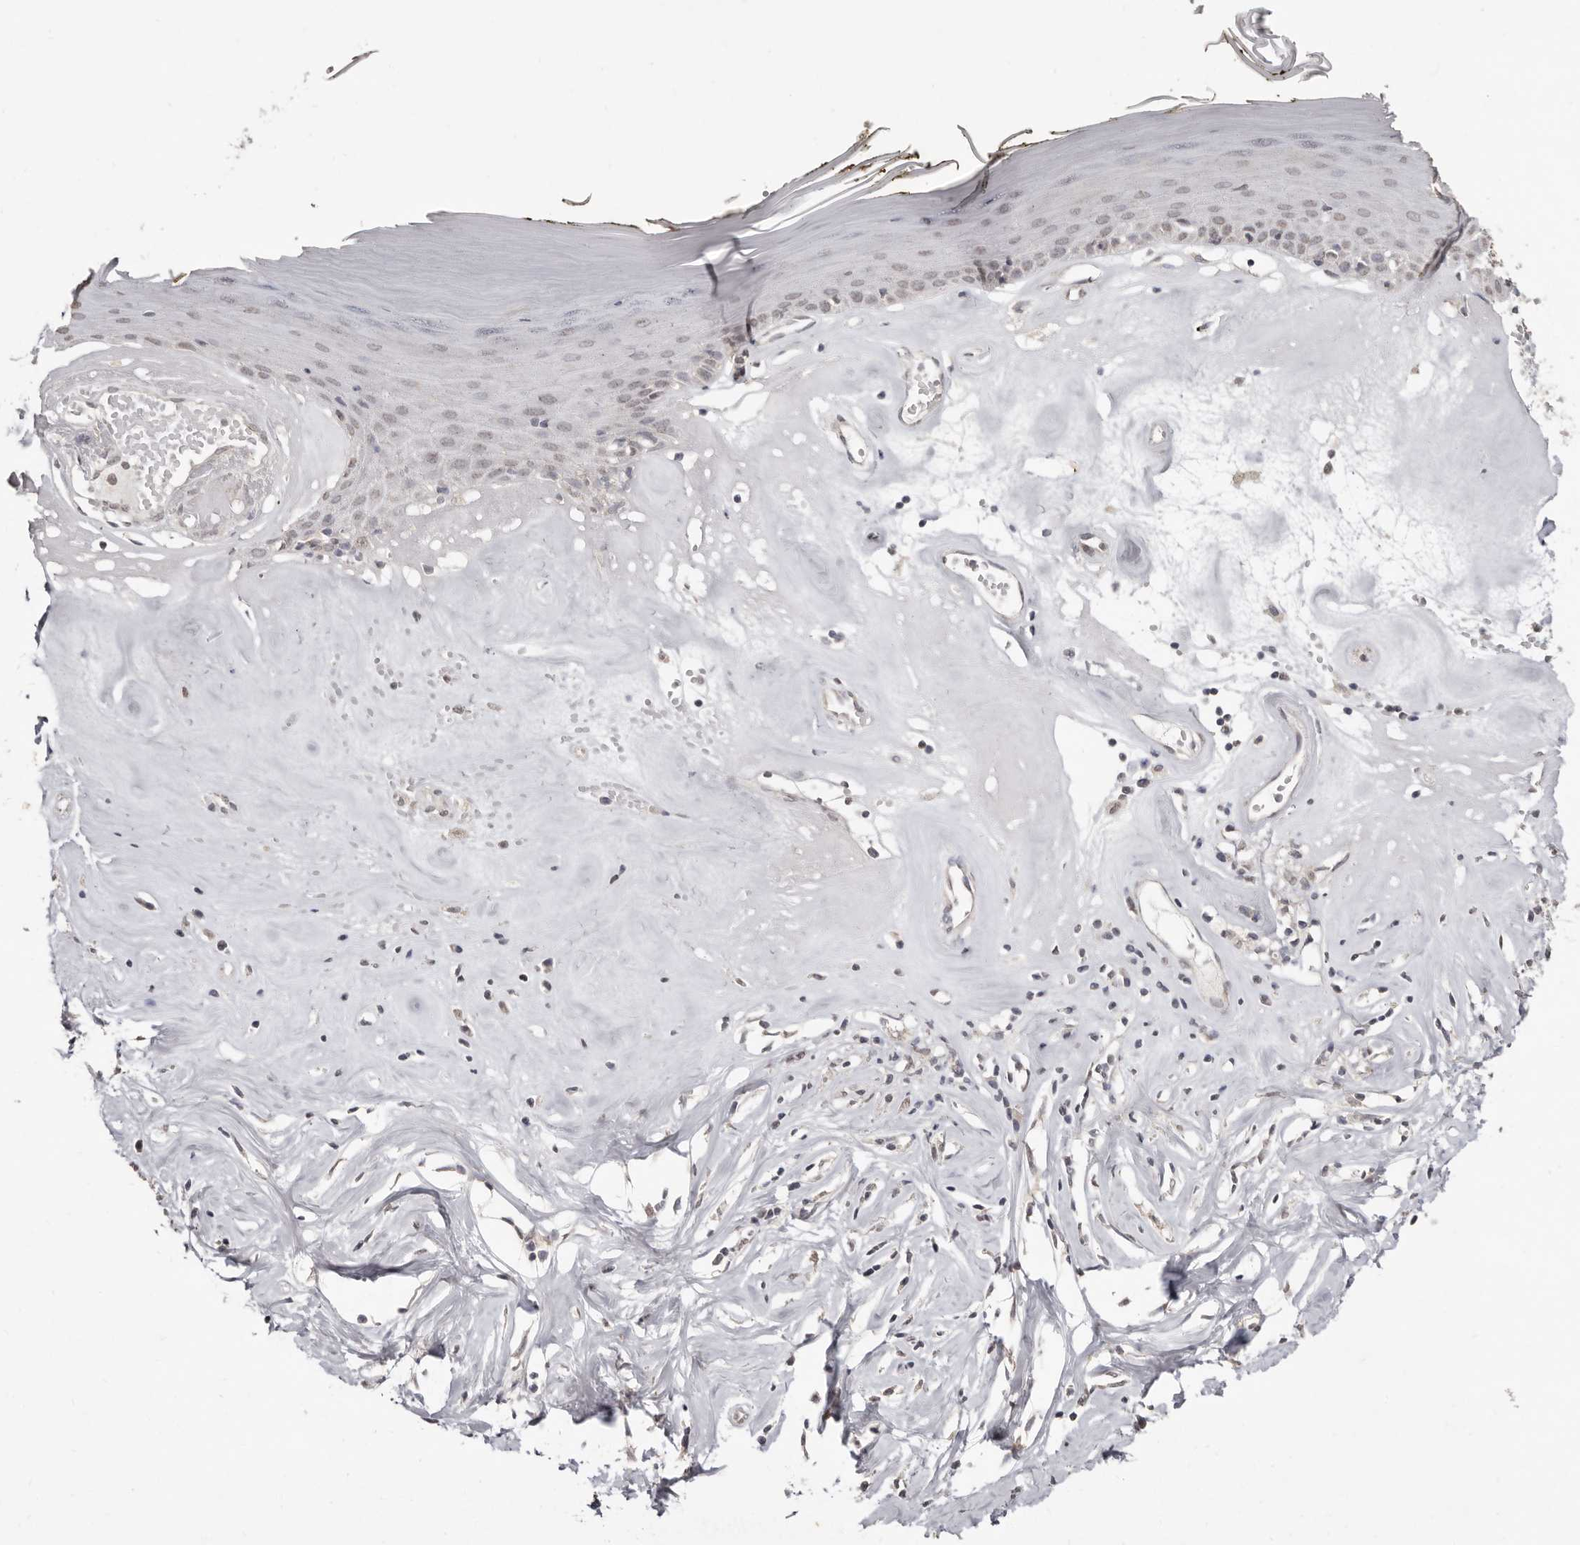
{"staining": {"intensity": "weak", "quantity": "25%-75%", "location": "cytoplasmic/membranous,nuclear"}, "tissue": "skin", "cell_type": "Epidermal cells", "image_type": "normal", "snomed": [{"axis": "morphology", "description": "Normal tissue, NOS"}, {"axis": "morphology", "description": "Inflammation, NOS"}, {"axis": "topography", "description": "Vulva"}], "caption": "Skin was stained to show a protein in brown. There is low levels of weak cytoplasmic/membranous,nuclear staining in about 25%-75% of epidermal cells. (DAB (3,3'-diaminobenzidine) IHC with brightfield microscopy, high magnification).", "gene": "LINGO2", "patient": {"sex": "female", "age": 84}}